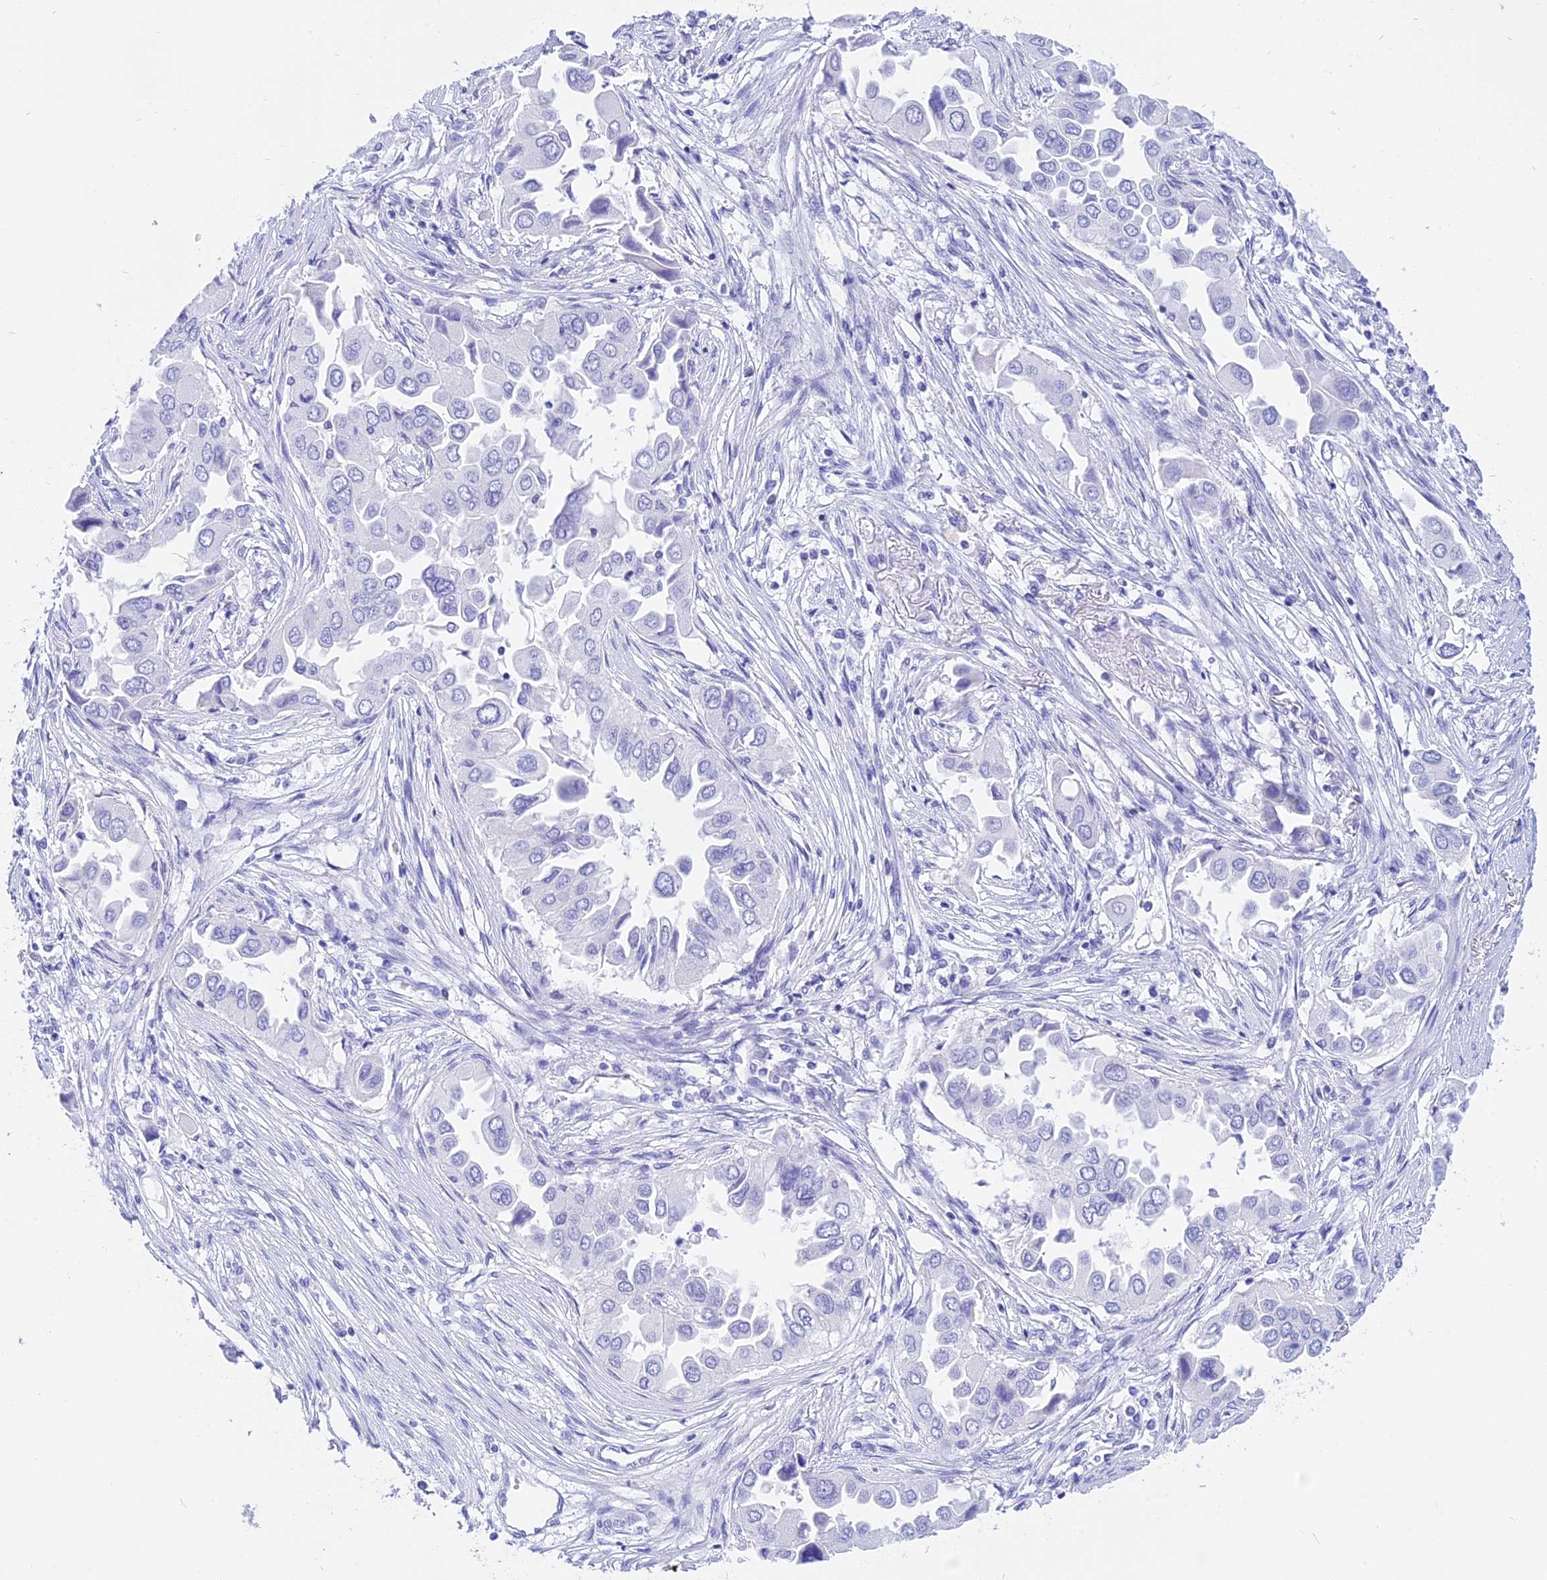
{"staining": {"intensity": "negative", "quantity": "none", "location": "none"}, "tissue": "lung cancer", "cell_type": "Tumor cells", "image_type": "cancer", "snomed": [{"axis": "morphology", "description": "Adenocarcinoma, NOS"}, {"axis": "topography", "description": "Lung"}], "caption": "IHC histopathology image of lung cancer (adenocarcinoma) stained for a protein (brown), which shows no staining in tumor cells.", "gene": "ISCA1", "patient": {"sex": "female", "age": 76}}